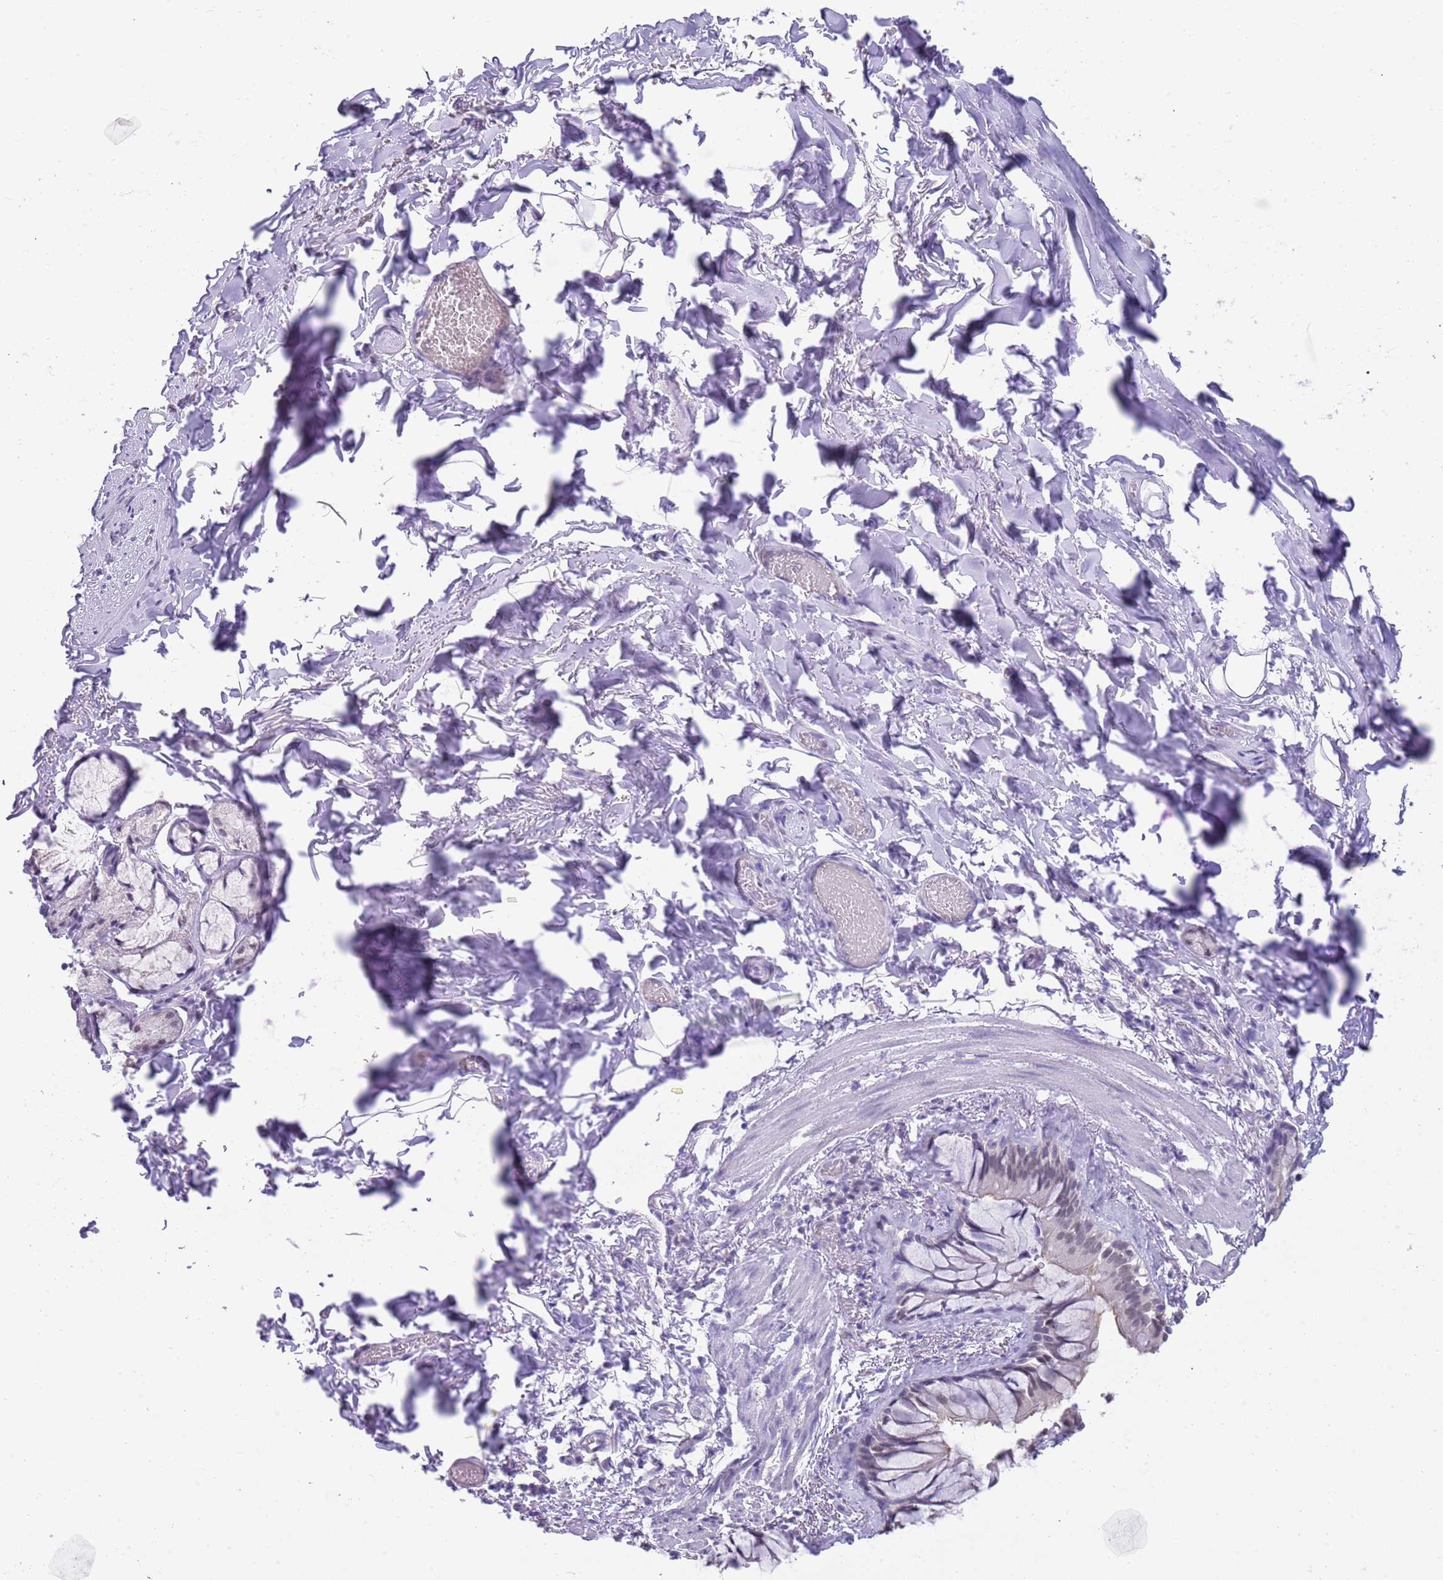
{"staining": {"intensity": "weak", "quantity": "<25%", "location": "nuclear"}, "tissue": "bronchus", "cell_type": "Respiratory epithelial cells", "image_type": "normal", "snomed": [{"axis": "morphology", "description": "Normal tissue, NOS"}, {"axis": "topography", "description": "Cartilage tissue"}], "caption": "DAB immunohistochemical staining of normal human bronchus exhibits no significant staining in respiratory epithelial cells. Nuclei are stained in blue.", "gene": "SEPHS2", "patient": {"sex": "male", "age": 63}}